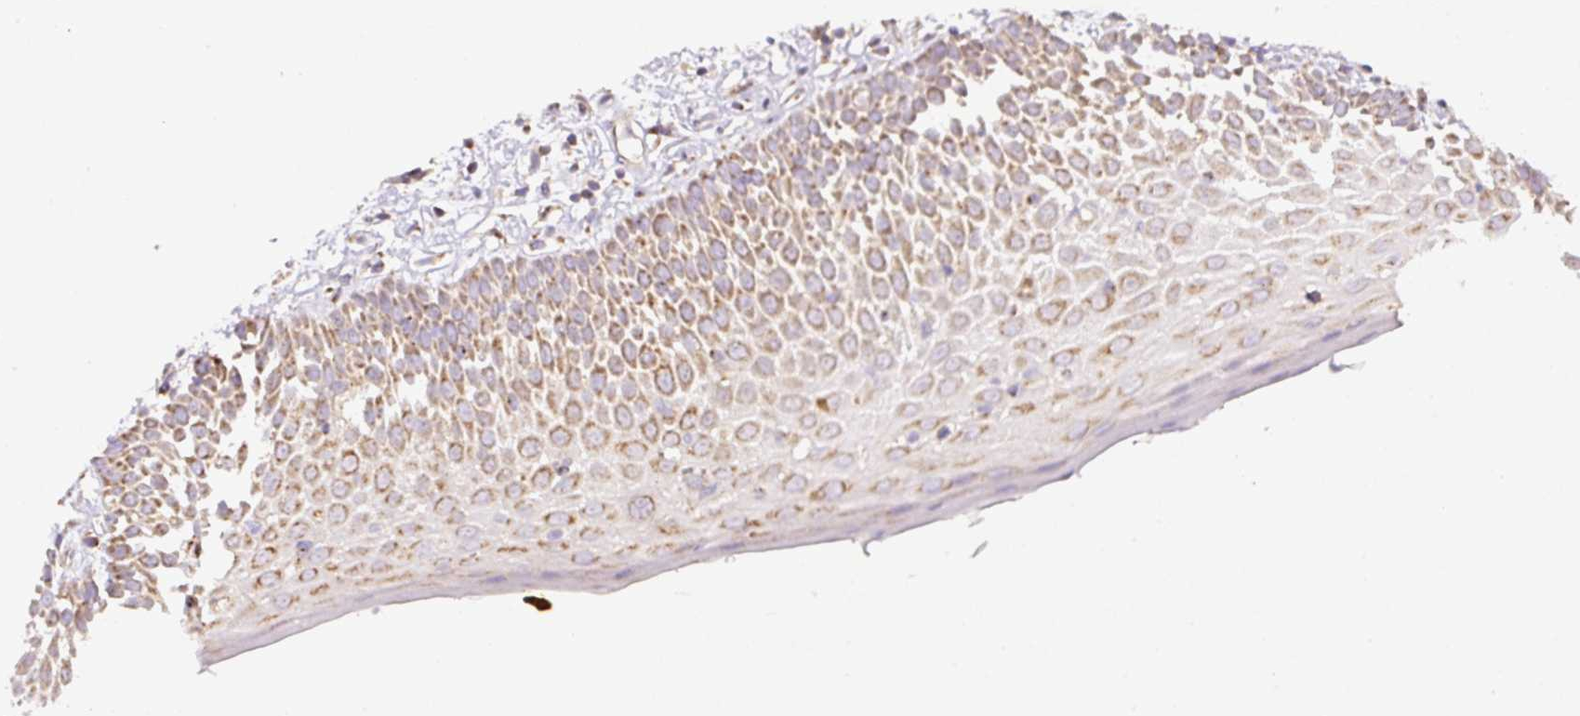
{"staining": {"intensity": "moderate", "quantity": ">75%", "location": "cytoplasmic/membranous"}, "tissue": "oral mucosa", "cell_type": "Squamous epithelial cells", "image_type": "normal", "snomed": [{"axis": "morphology", "description": "Normal tissue, NOS"}, {"axis": "morphology", "description": "Squamous cell carcinoma, NOS"}, {"axis": "topography", "description": "Oral tissue"}, {"axis": "topography", "description": "Tounge, NOS"}, {"axis": "topography", "description": "Head-Neck"}], "caption": "Immunohistochemistry (IHC) of normal human oral mucosa demonstrates medium levels of moderate cytoplasmic/membranous expression in approximately >75% of squamous epithelial cells.", "gene": "NDUFAF2", "patient": {"sex": "male", "age": 76}}